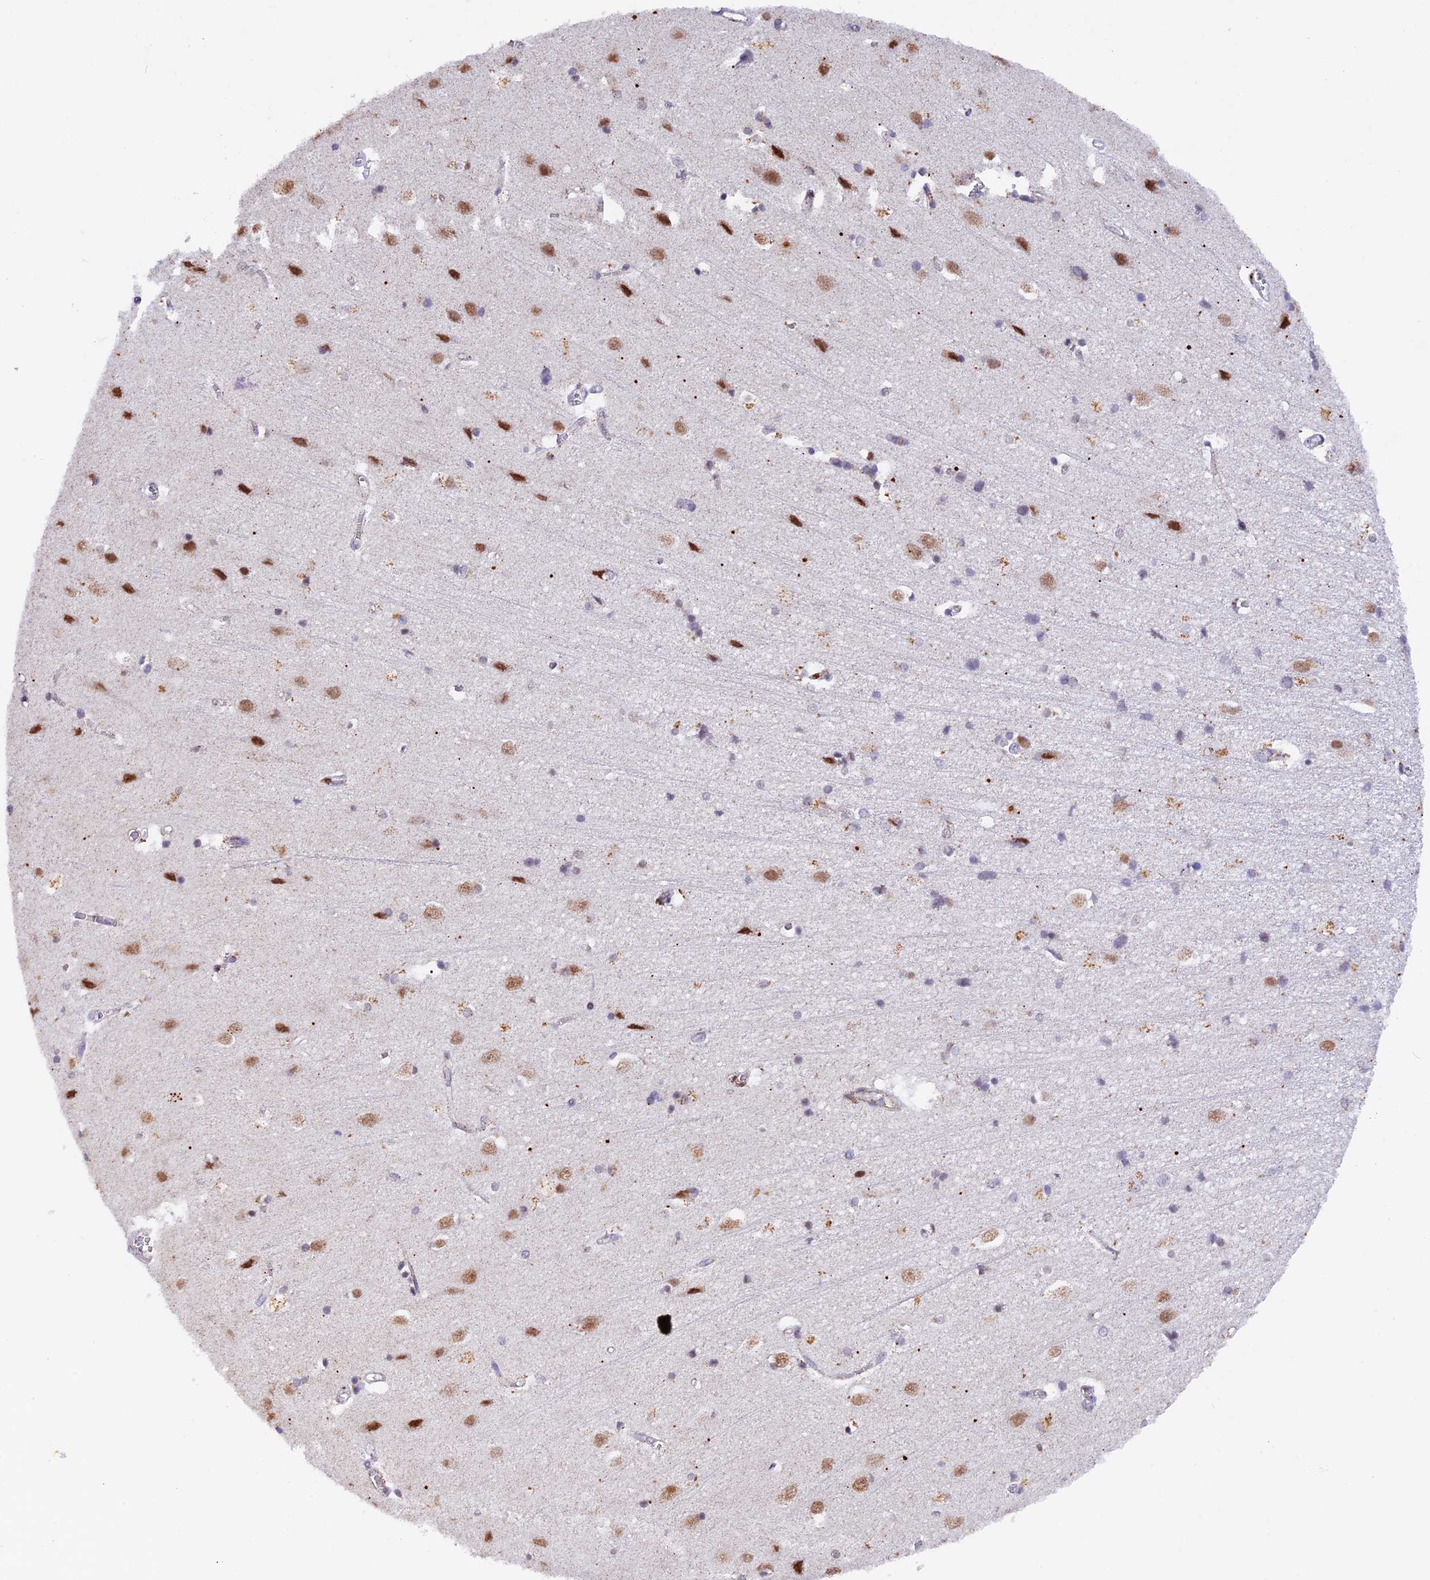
{"staining": {"intensity": "weak", "quantity": ">75%", "location": "cytoplasmic/membranous"}, "tissue": "cerebral cortex", "cell_type": "Endothelial cells", "image_type": "normal", "snomed": [{"axis": "morphology", "description": "Normal tissue, NOS"}, {"axis": "topography", "description": "Cerebral cortex"}], "caption": "Immunohistochemical staining of benign cerebral cortex shows low levels of weak cytoplasmic/membranous positivity in about >75% of endothelial cells. (brown staining indicates protein expression, while blue staining denotes nuclei).", "gene": "TFAM", "patient": {"sex": "male", "age": 54}}